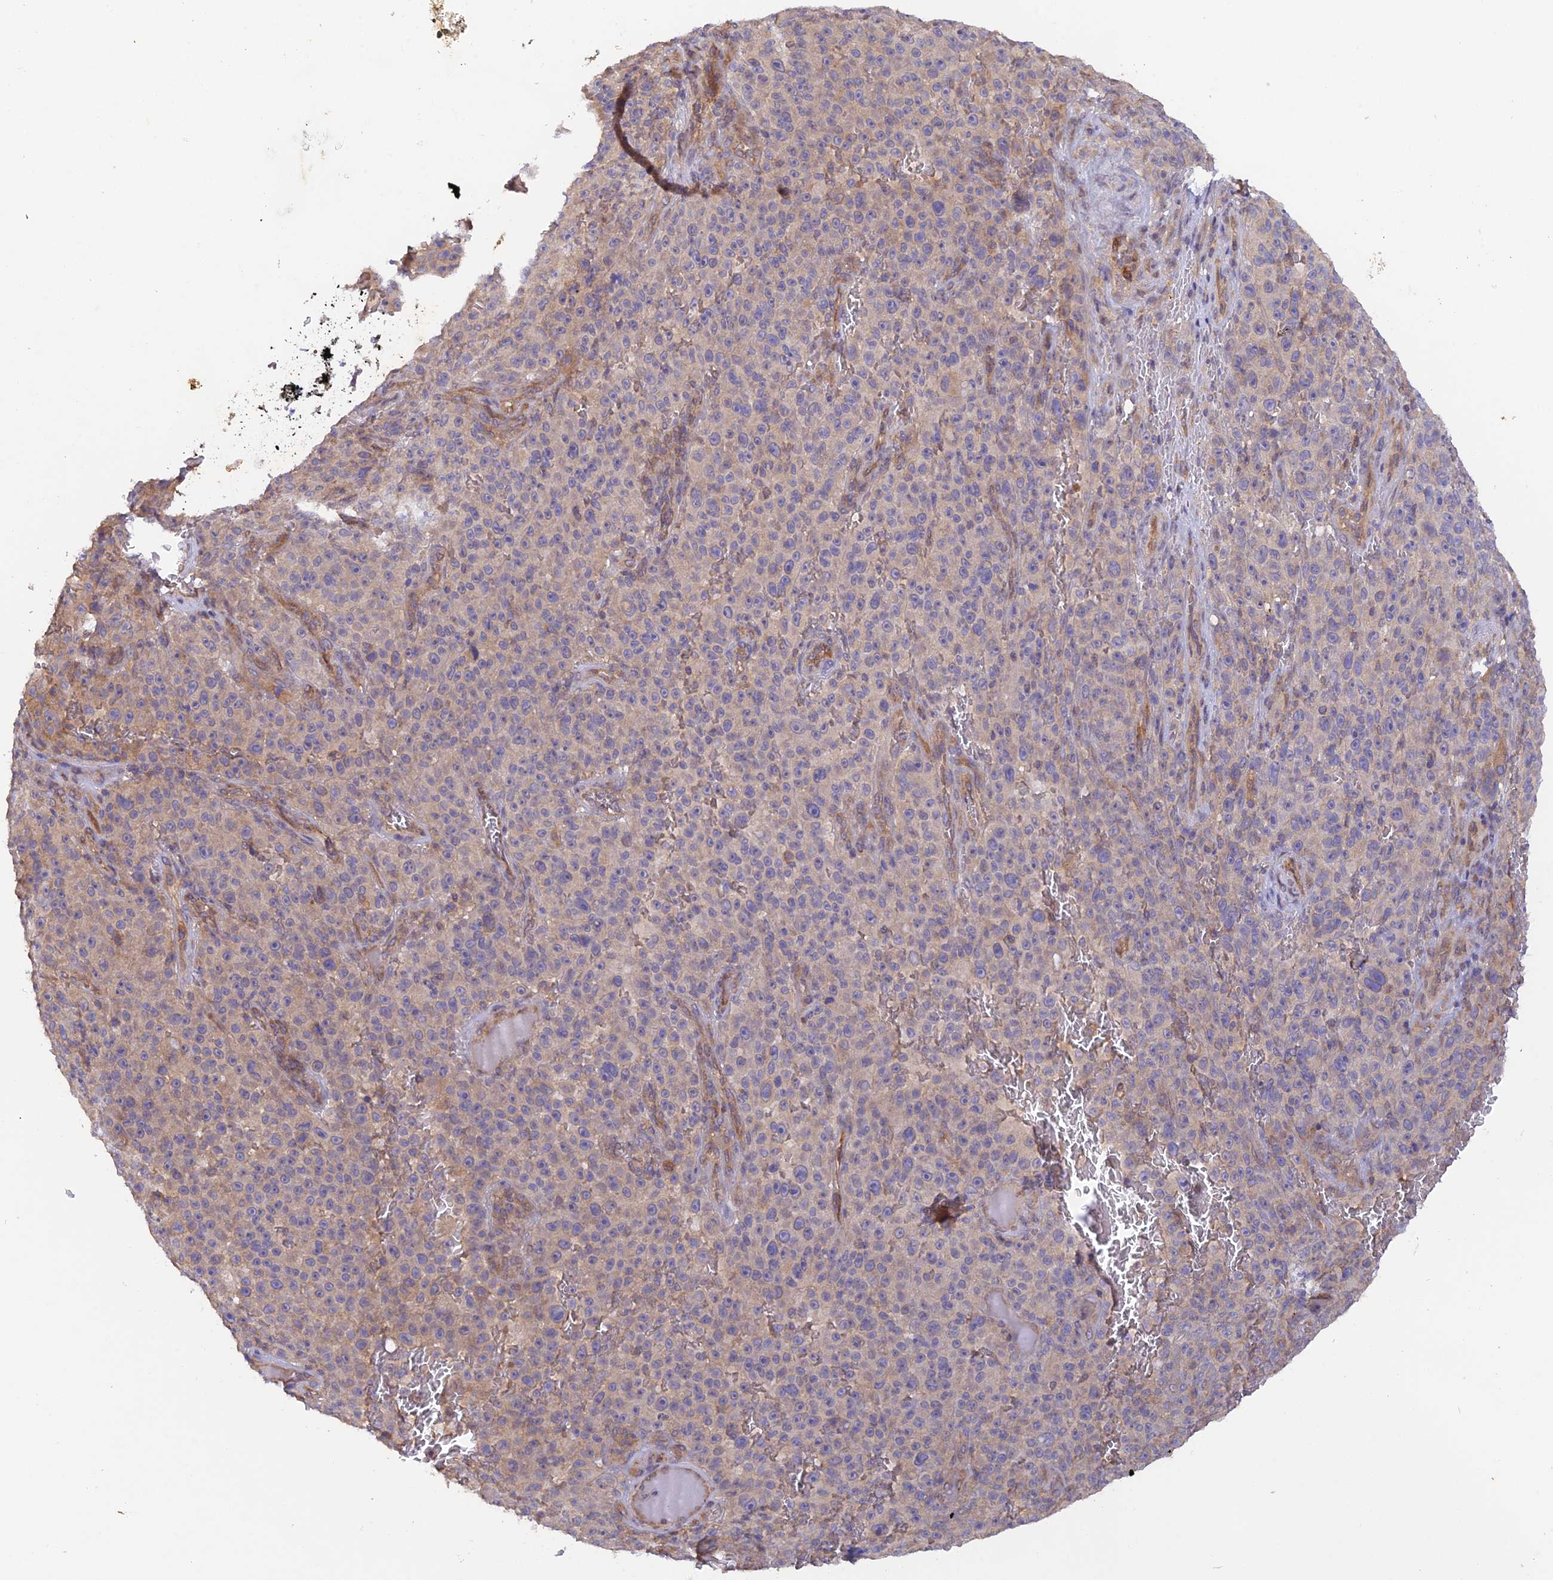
{"staining": {"intensity": "negative", "quantity": "none", "location": "none"}, "tissue": "melanoma", "cell_type": "Tumor cells", "image_type": "cancer", "snomed": [{"axis": "morphology", "description": "Malignant melanoma, NOS"}, {"axis": "topography", "description": "Skin"}], "caption": "Immunohistochemistry histopathology image of neoplastic tissue: human melanoma stained with DAB demonstrates no significant protein expression in tumor cells.", "gene": "MYO9A", "patient": {"sex": "female", "age": 82}}